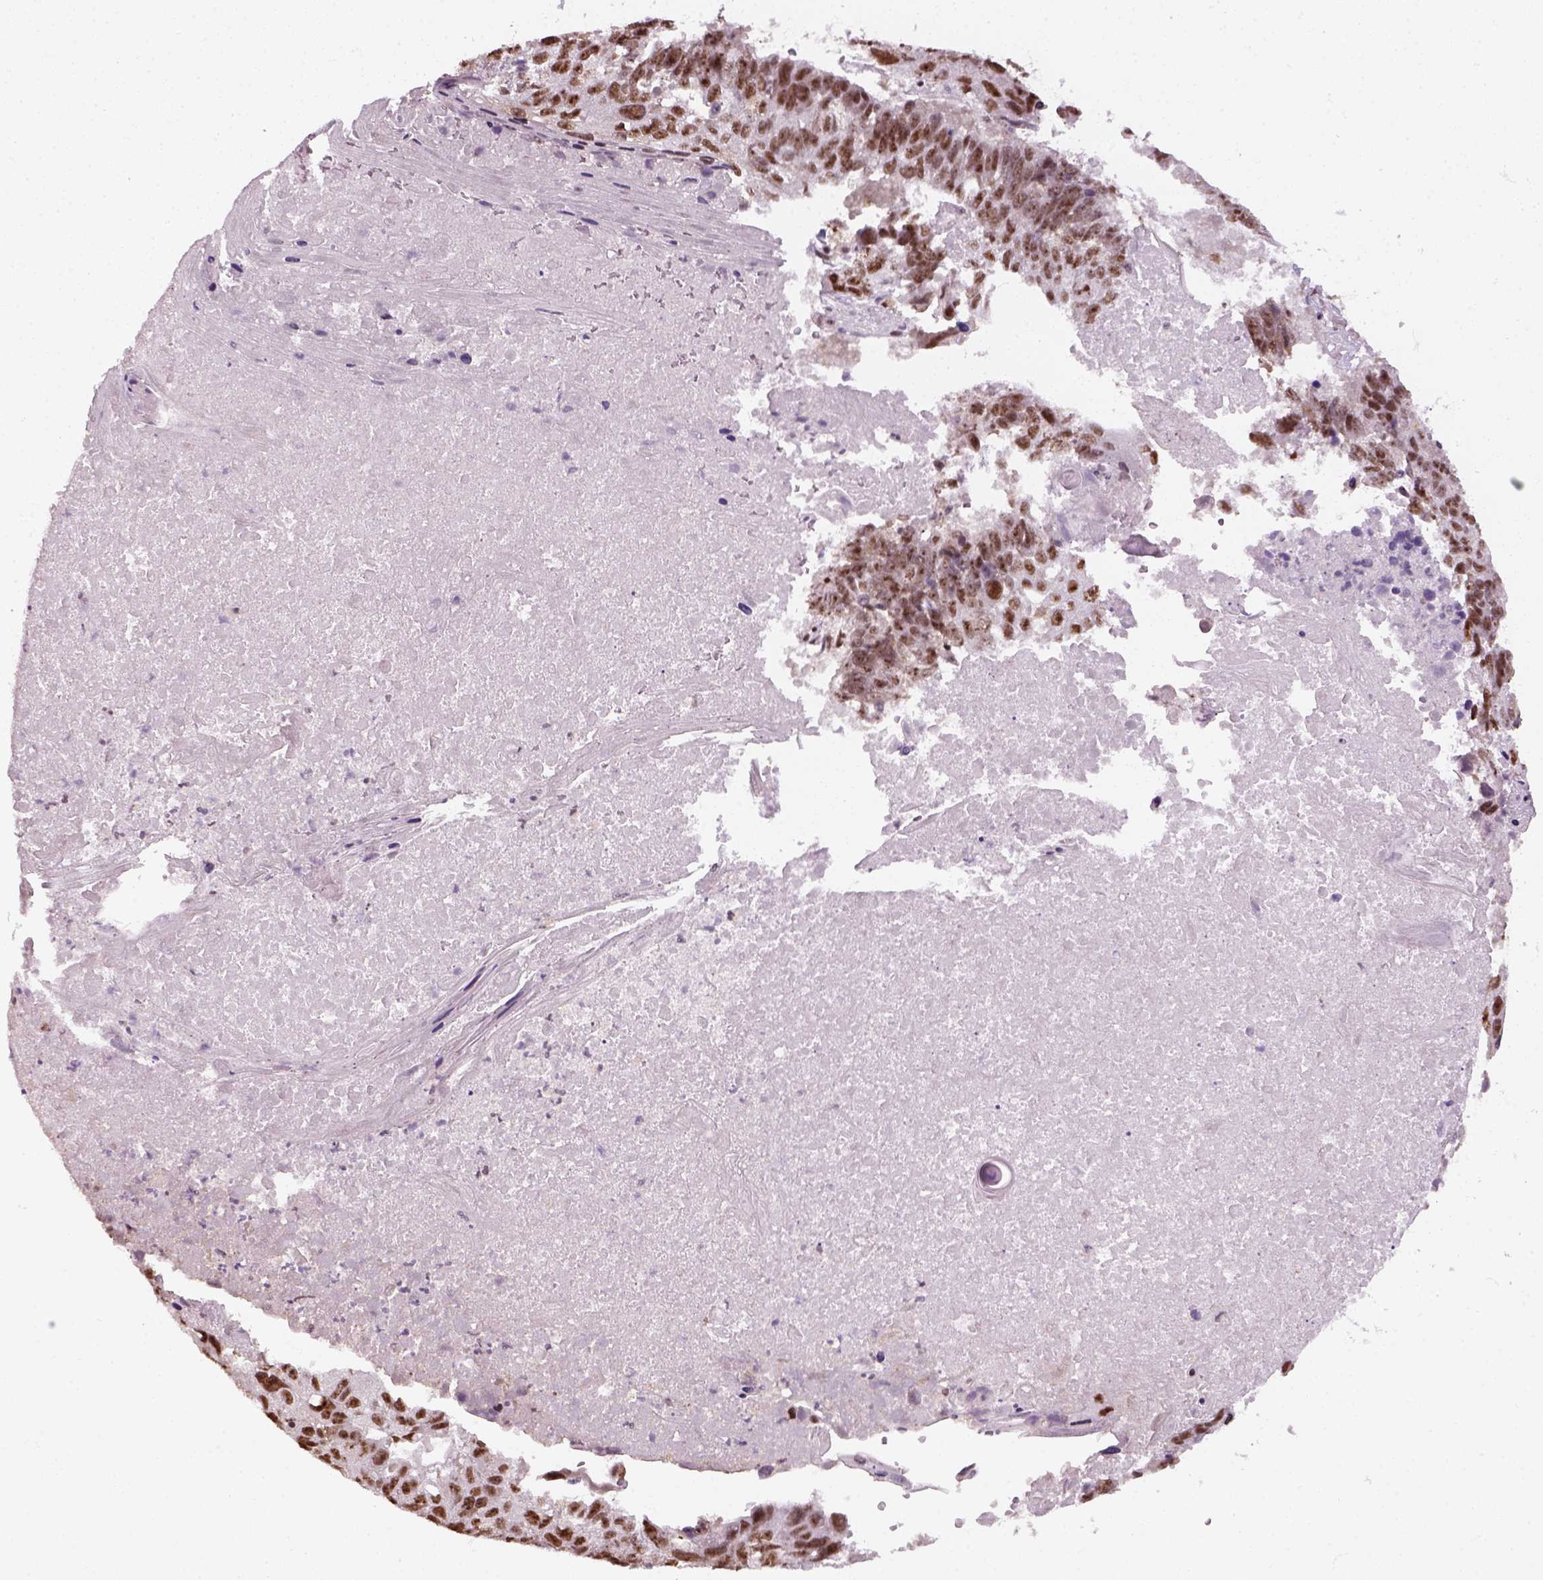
{"staining": {"intensity": "moderate", "quantity": ">75%", "location": "nuclear"}, "tissue": "lung cancer", "cell_type": "Tumor cells", "image_type": "cancer", "snomed": [{"axis": "morphology", "description": "Squamous cell carcinoma, NOS"}, {"axis": "topography", "description": "Lung"}], "caption": "Squamous cell carcinoma (lung) tissue exhibits moderate nuclear expression in about >75% of tumor cells, visualized by immunohistochemistry.", "gene": "GTF2F1", "patient": {"sex": "male", "age": 73}}